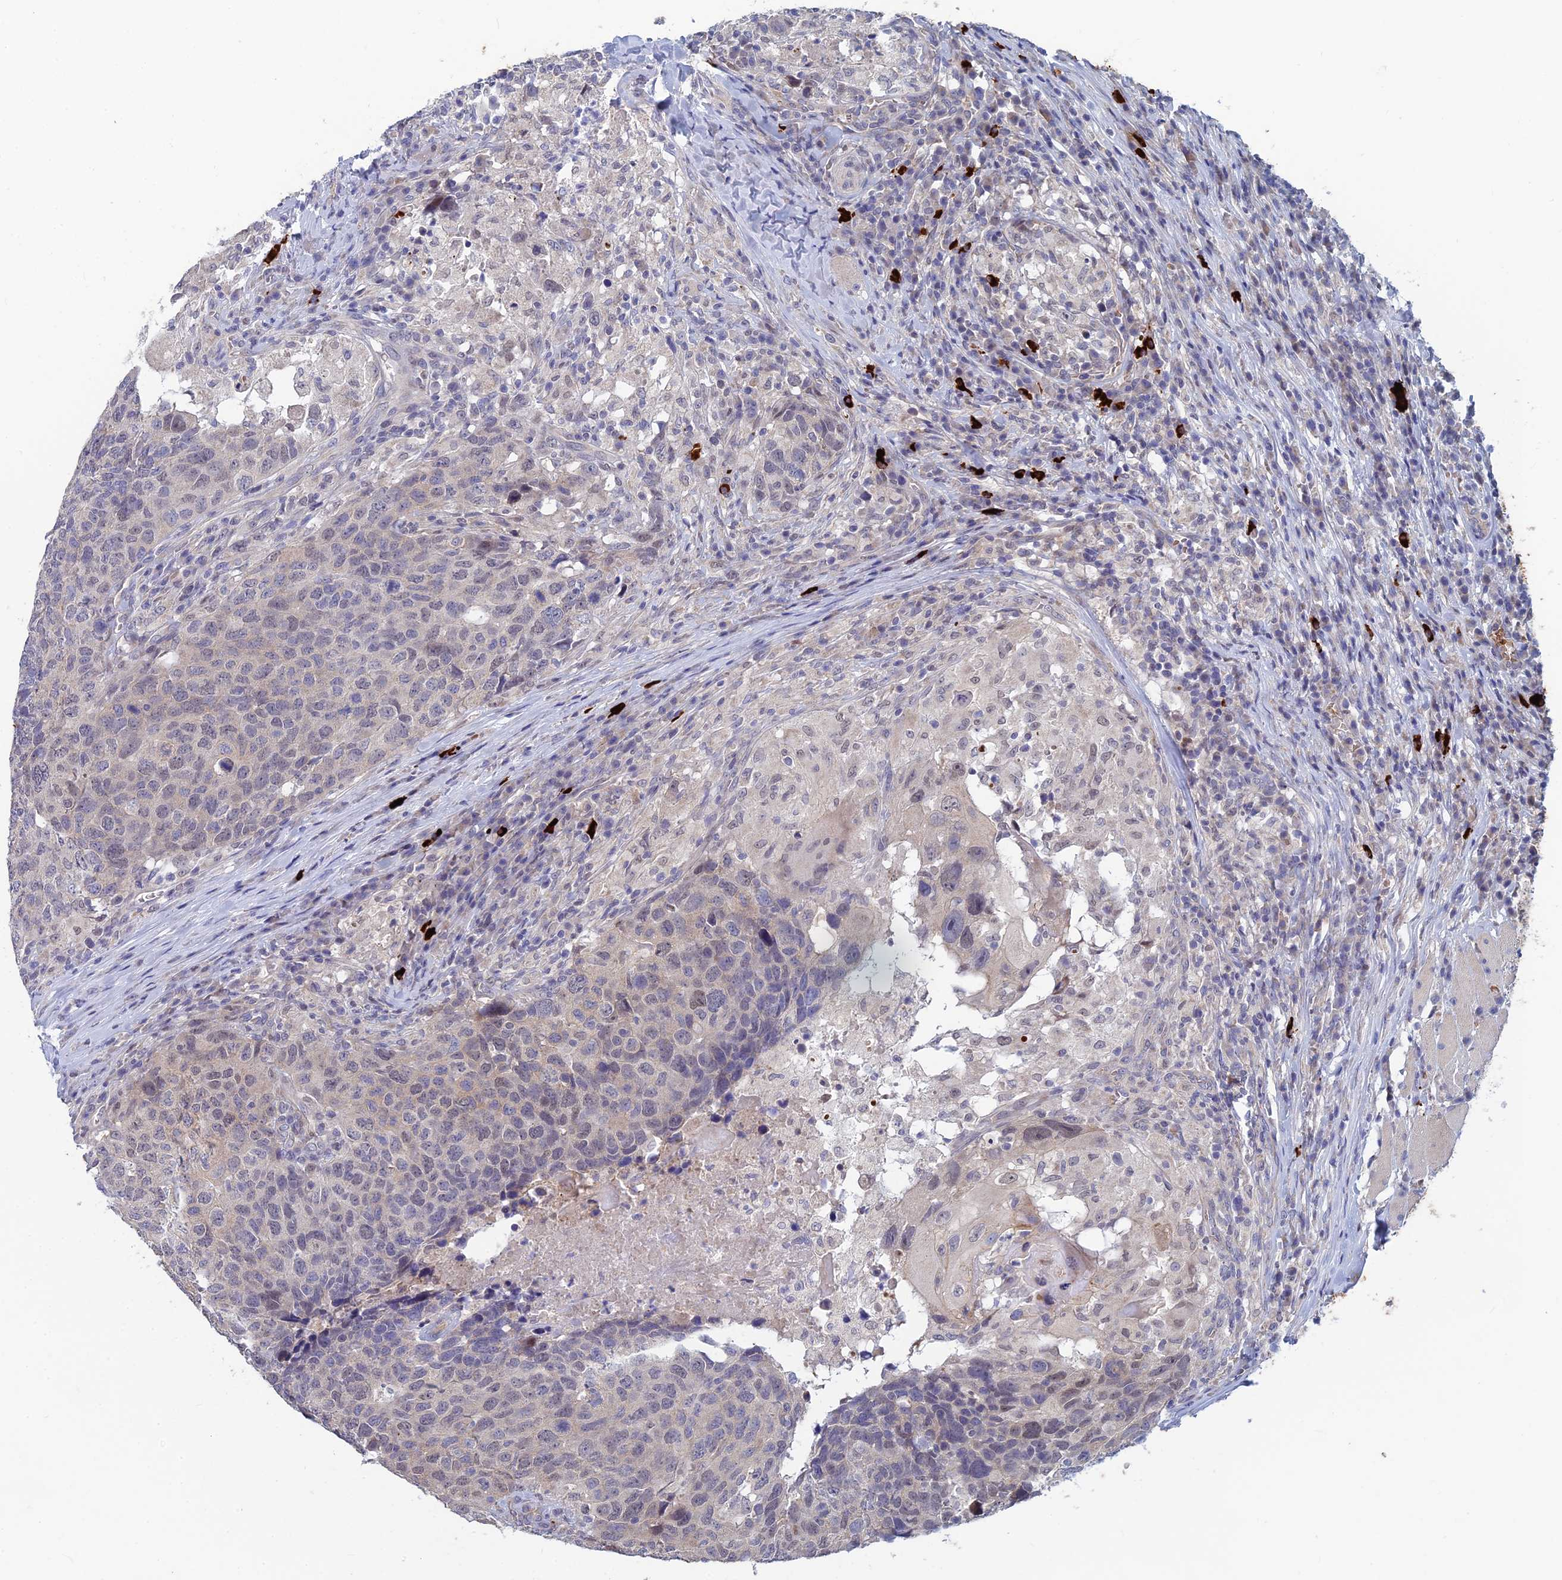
{"staining": {"intensity": "negative", "quantity": "none", "location": "none"}, "tissue": "head and neck cancer", "cell_type": "Tumor cells", "image_type": "cancer", "snomed": [{"axis": "morphology", "description": "Squamous cell carcinoma, NOS"}, {"axis": "topography", "description": "Head-Neck"}], "caption": "The photomicrograph exhibits no staining of tumor cells in head and neck cancer. Brightfield microscopy of immunohistochemistry (IHC) stained with DAB (3,3'-diaminobenzidine) (brown) and hematoxylin (blue), captured at high magnification.", "gene": "GIPC1", "patient": {"sex": "male", "age": 66}}